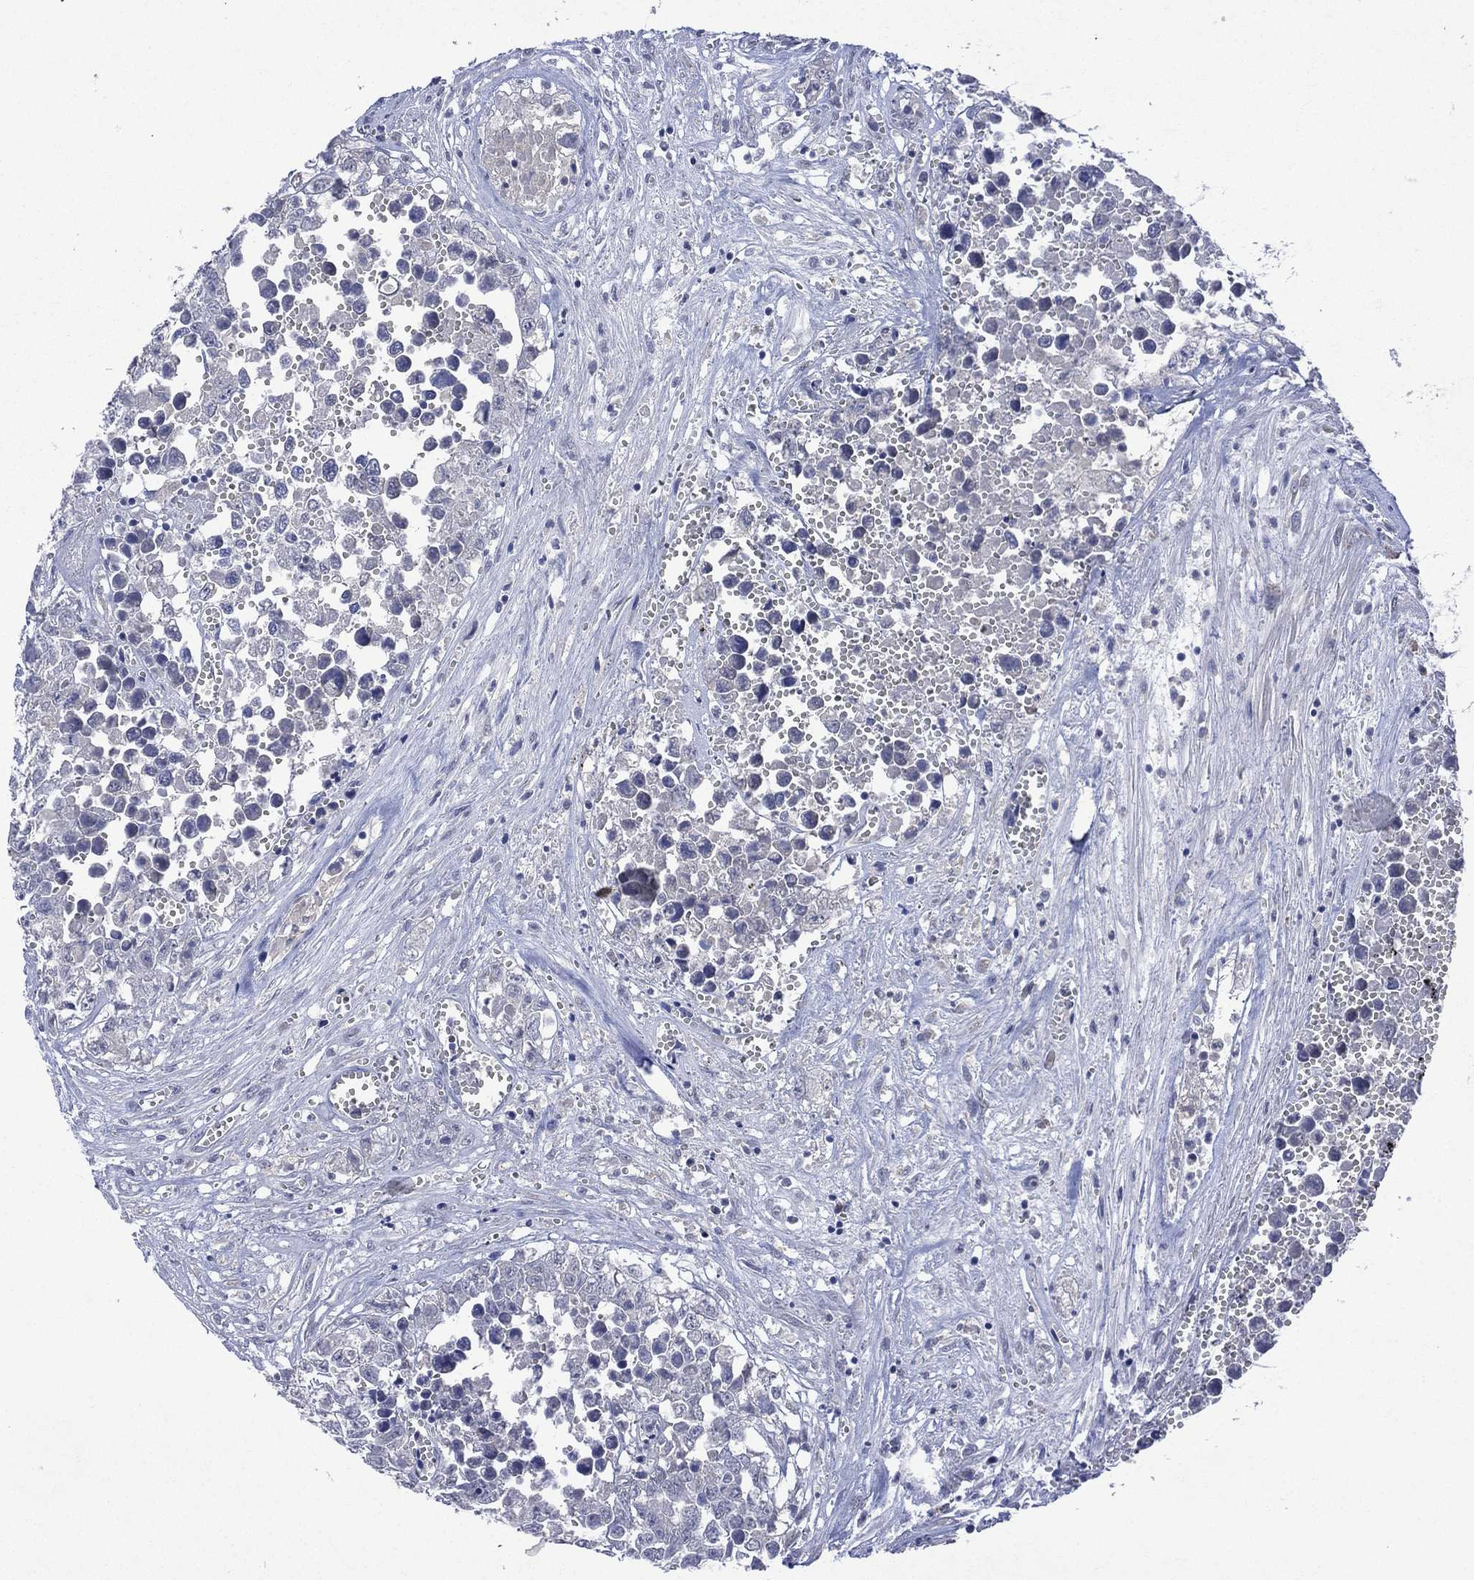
{"staining": {"intensity": "negative", "quantity": "none", "location": "none"}, "tissue": "testis cancer", "cell_type": "Tumor cells", "image_type": "cancer", "snomed": [{"axis": "morphology", "description": "Seminoma, NOS"}, {"axis": "morphology", "description": "Carcinoma, Embryonal, NOS"}, {"axis": "topography", "description": "Testis"}], "caption": "Micrograph shows no protein staining in tumor cells of testis embryonal carcinoma tissue.", "gene": "ASB10", "patient": {"sex": "male", "age": 22}}